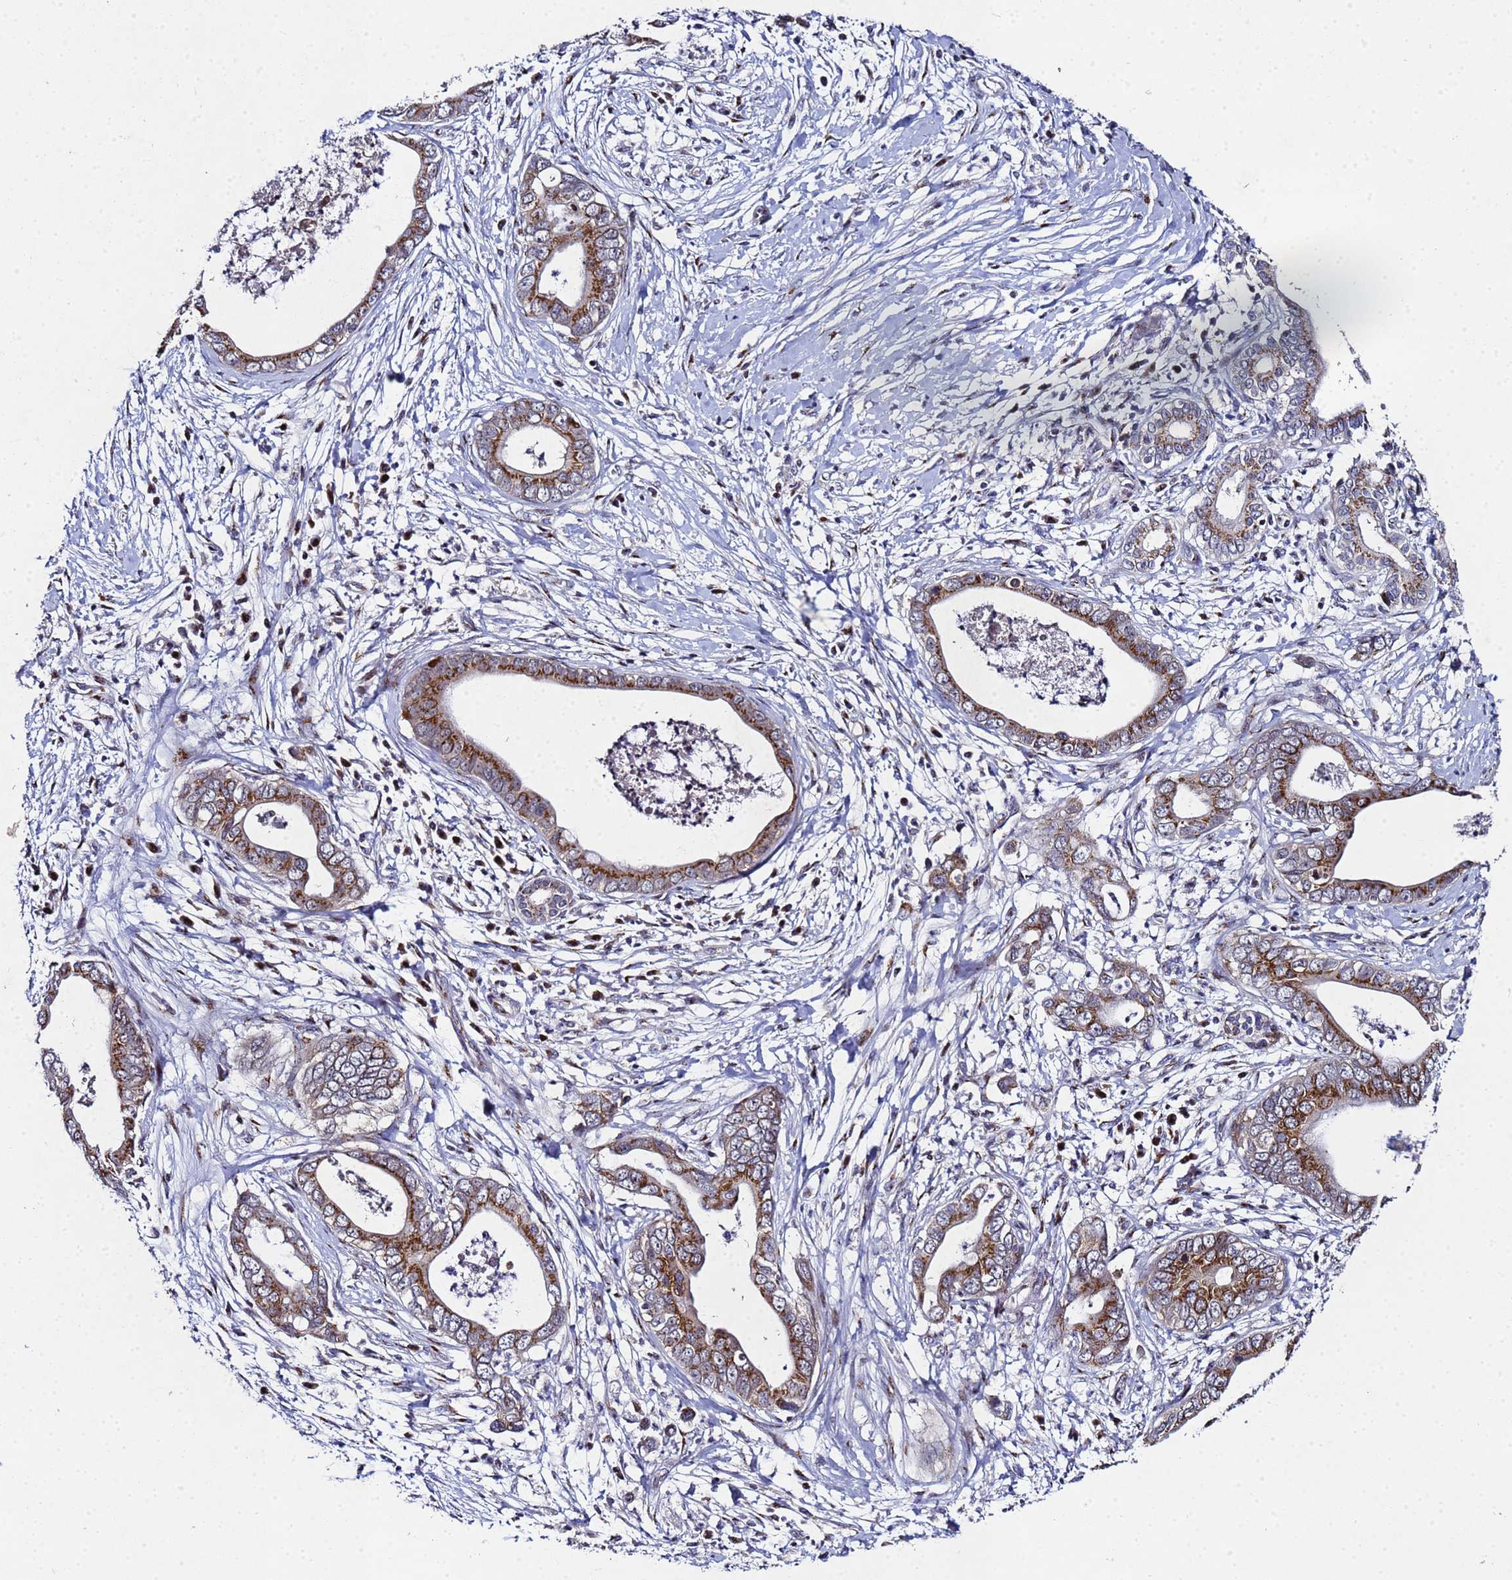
{"staining": {"intensity": "moderate", "quantity": ">75%", "location": "cytoplasmic/membranous"}, "tissue": "pancreatic cancer", "cell_type": "Tumor cells", "image_type": "cancer", "snomed": [{"axis": "morphology", "description": "Adenocarcinoma, NOS"}, {"axis": "topography", "description": "Pancreas"}], "caption": "Pancreatic cancer stained for a protein displays moderate cytoplasmic/membranous positivity in tumor cells. (brown staining indicates protein expression, while blue staining denotes nuclei).", "gene": "NSUN6", "patient": {"sex": "male", "age": 75}}